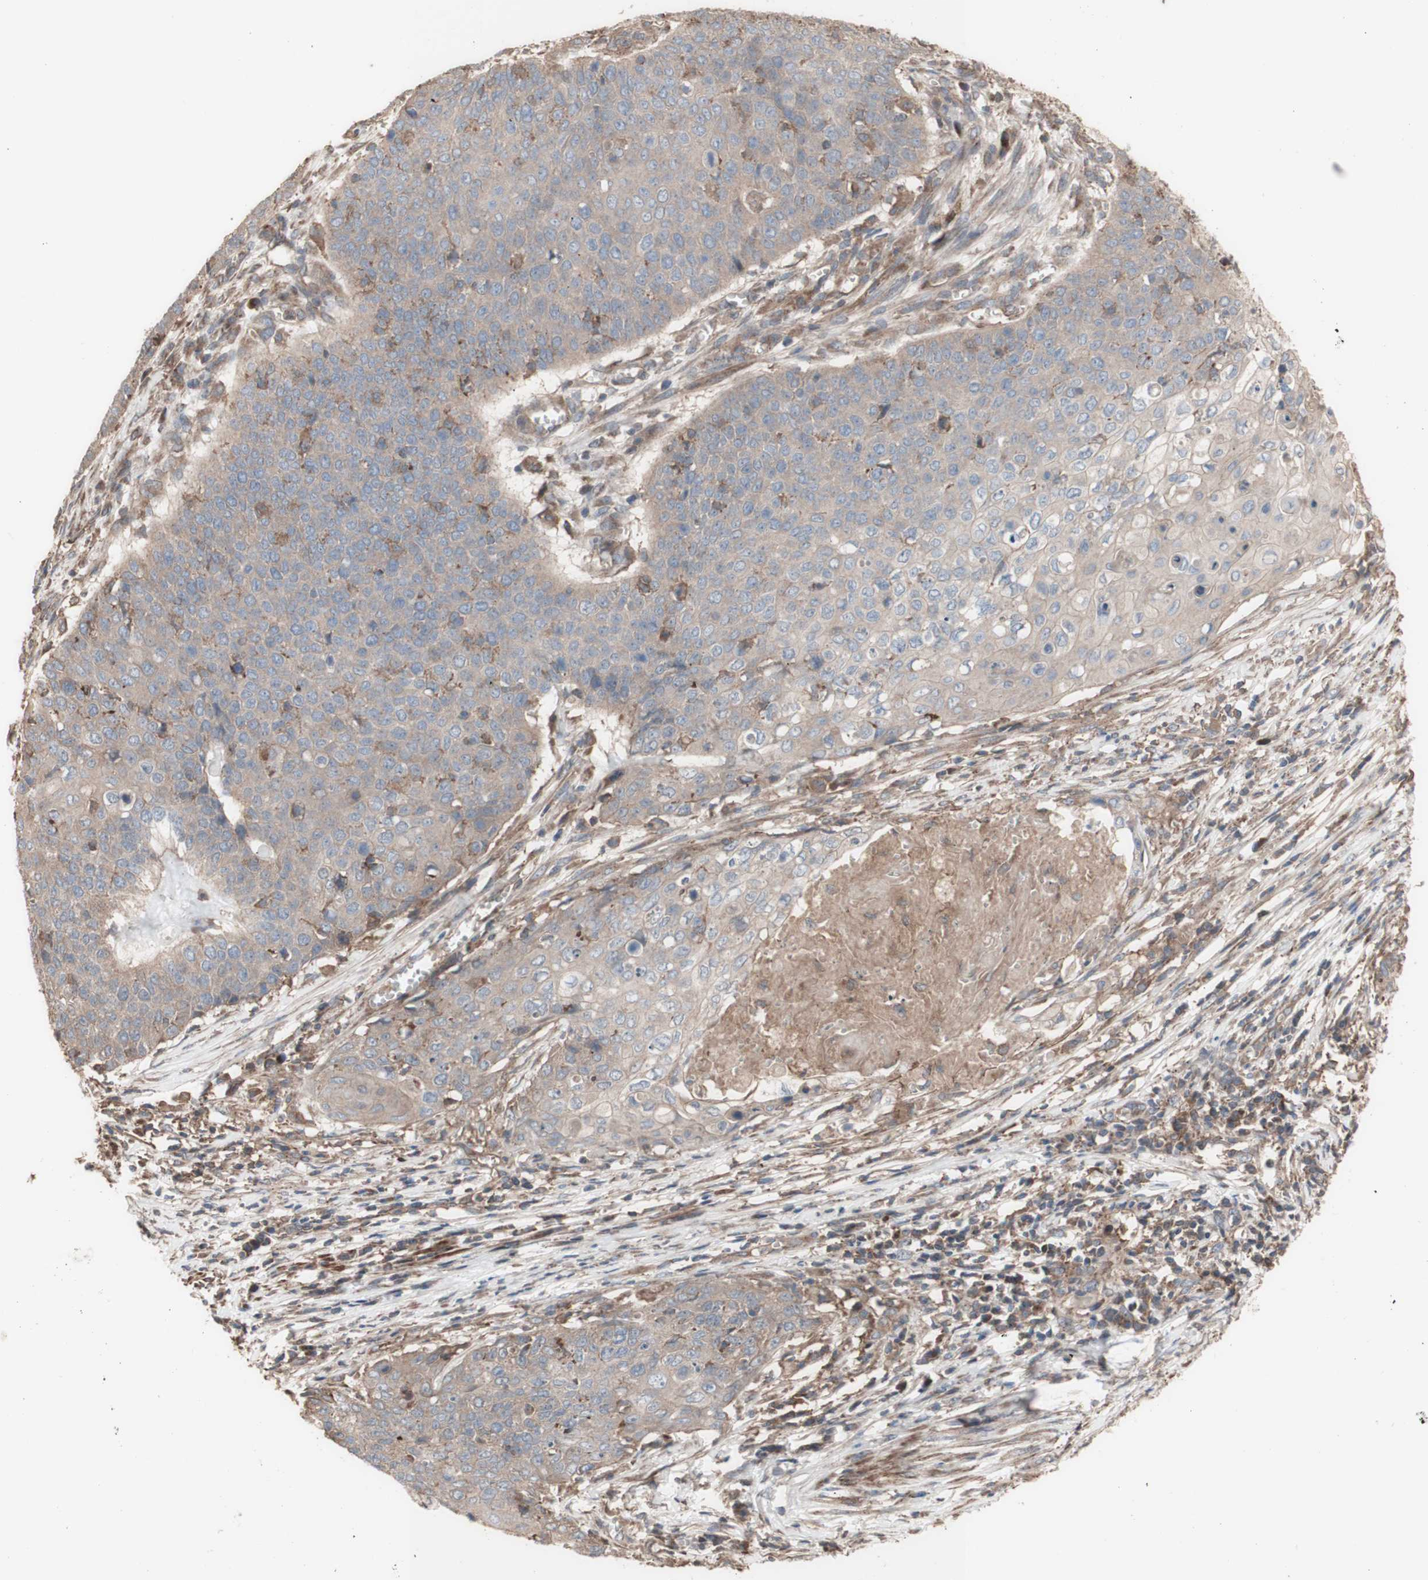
{"staining": {"intensity": "moderate", "quantity": ">75%", "location": "cytoplasmic/membranous"}, "tissue": "cervical cancer", "cell_type": "Tumor cells", "image_type": "cancer", "snomed": [{"axis": "morphology", "description": "Squamous cell carcinoma, NOS"}, {"axis": "topography", "description": "Cervix"}], "caption": "Approximately >75% of tumor cells in human cervical cancer demonstrate moderate cytoplasmic/membranous protein positivity as visualized by brown immunohistochemical staining.", "gene": "COPB1", "patient": {"sex": "female", "age": 39}}